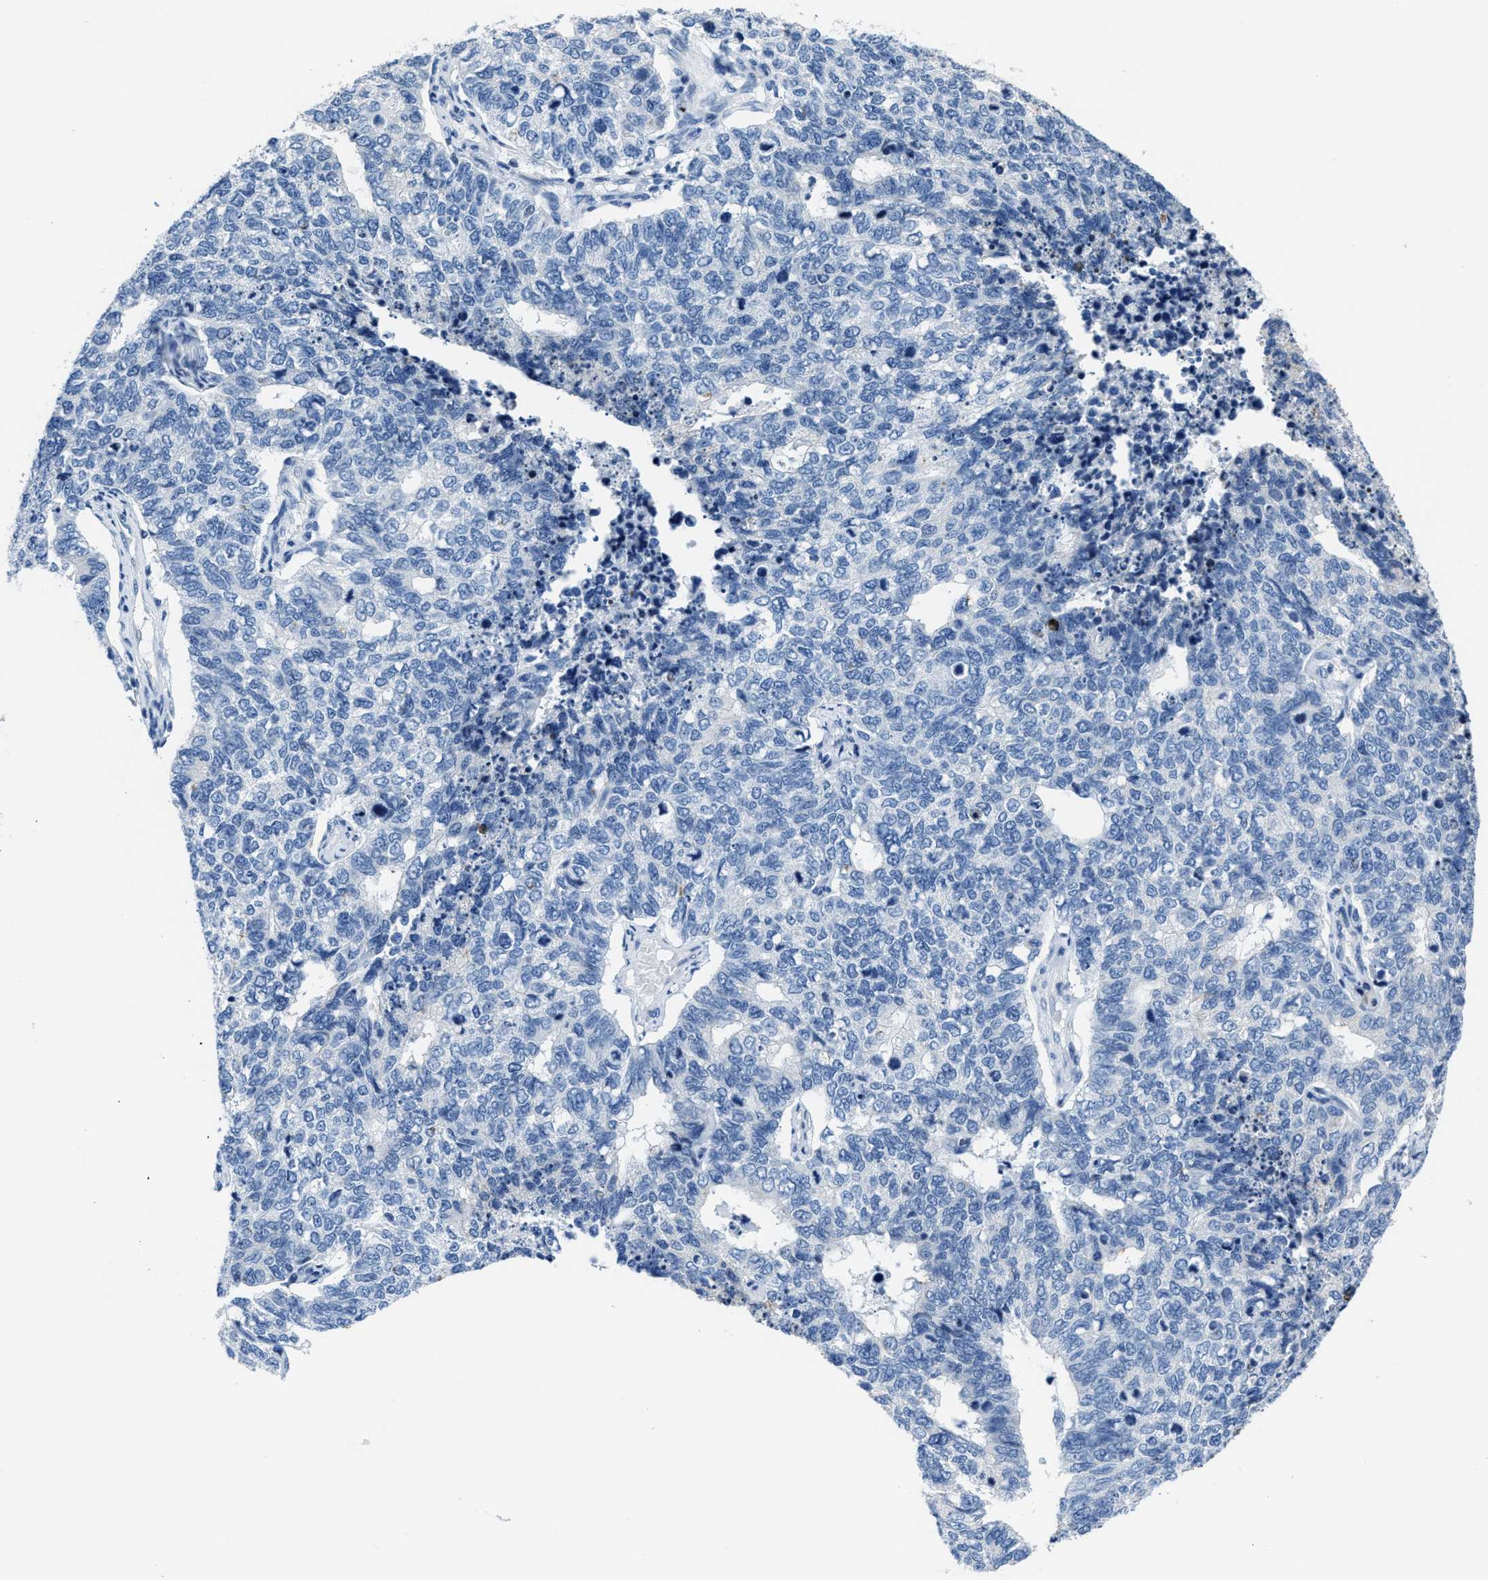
{"staining": {"intensity": "negative", "quantity": "none", "location": "none"}, "tissue": "cervical cancer", "cell_type": "Tumor cells", "image_type": "cancer", "snomed": [{"axis": "morphology", "description": "Squamous cell carcinoma, NOS"}, {"axis": "topography", "description": "Cervix"}], "caption": "This is a micrograph of immunohistochemistry (IHC) staining of cervical squamous cell carcinoma, which shows no staining in tumor cells. (Brightfield microscopy of DAB IHC at high magnification).", "gene": "ASZ1", "patient": {"sex": "female", "age": 63}}